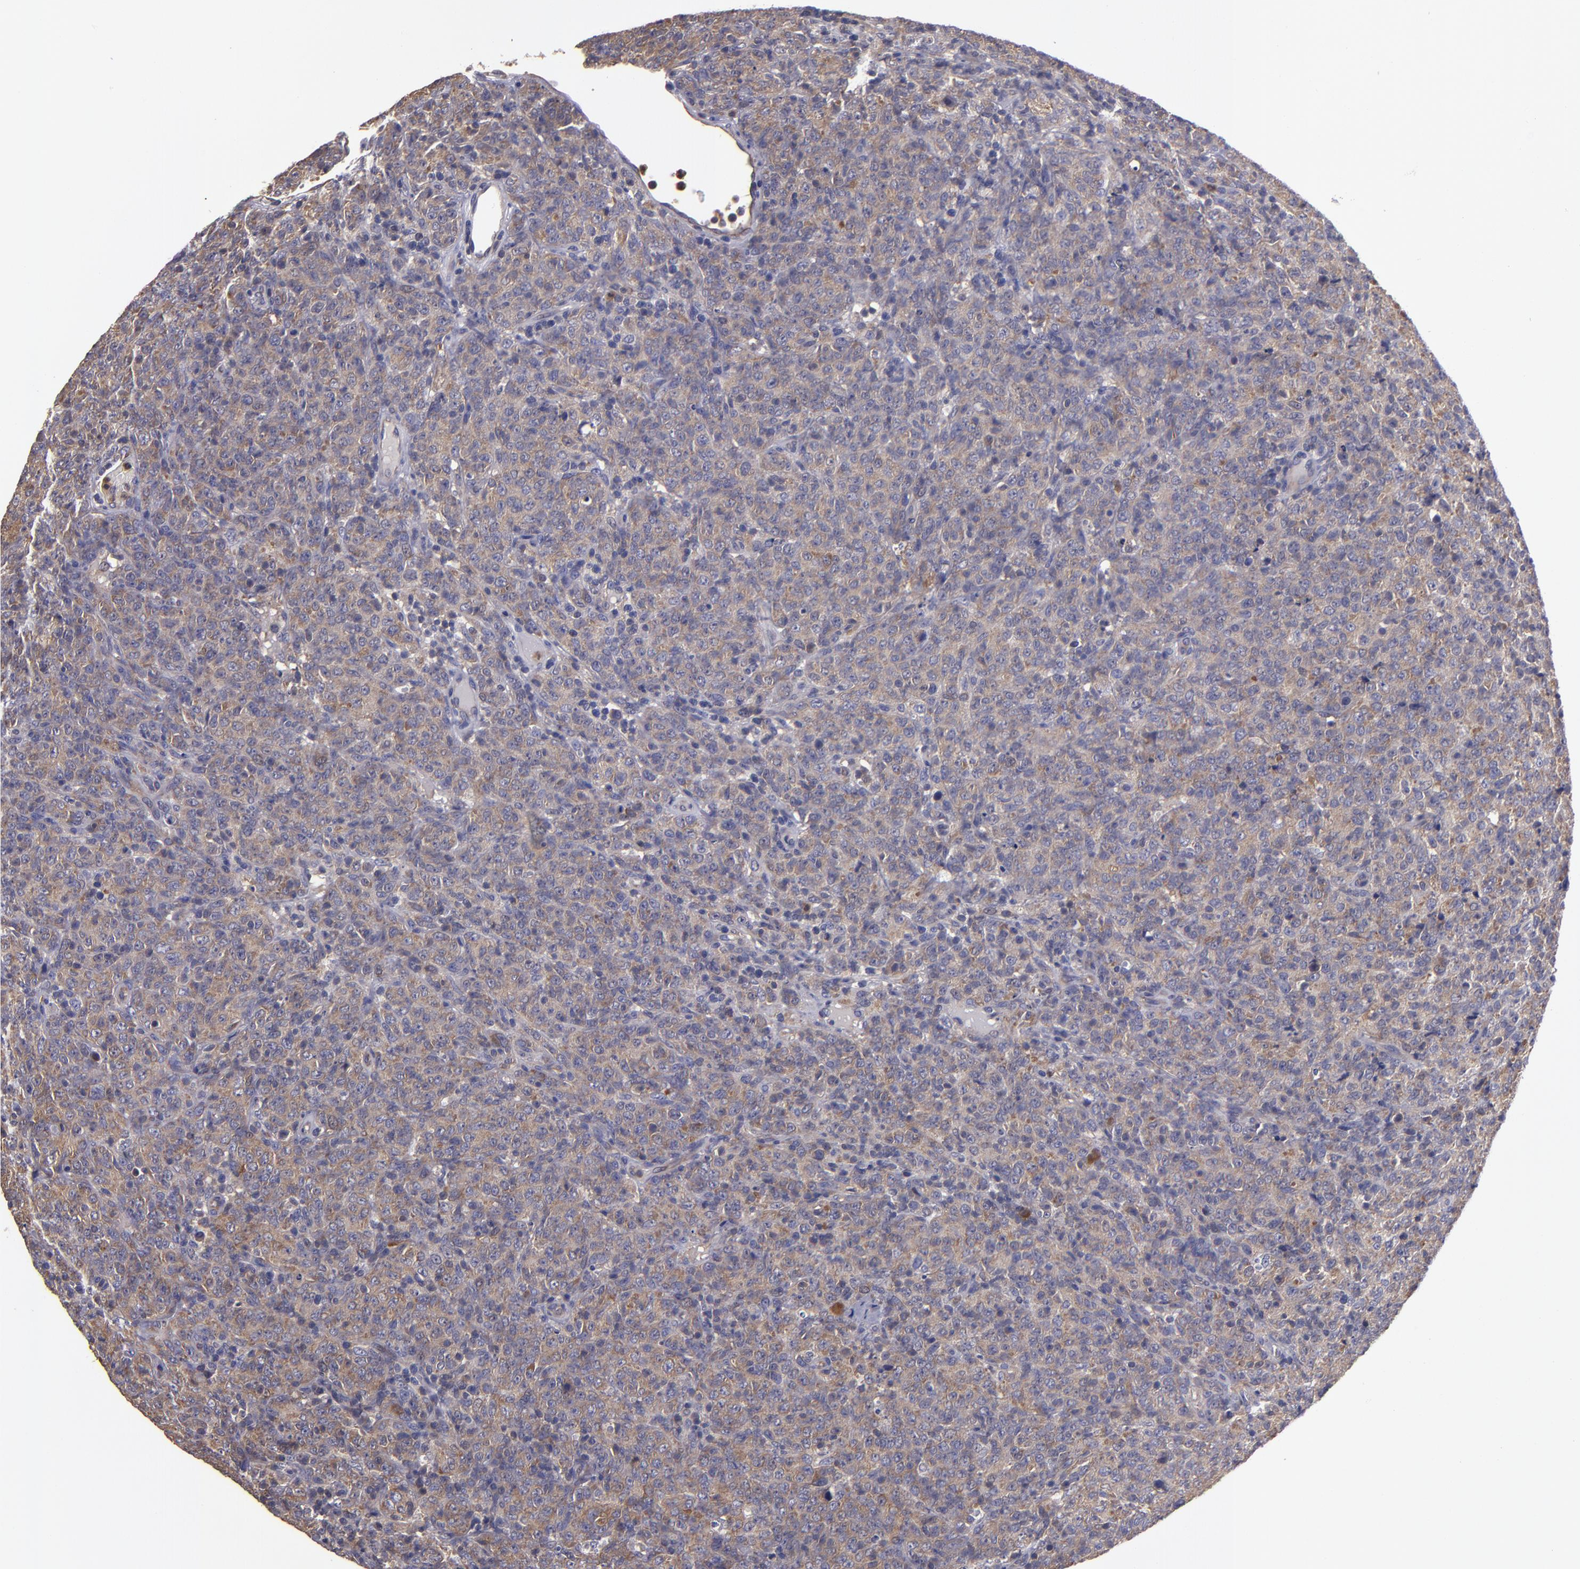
{"staining": {"intensity": "weak", "quantity": "25%-75%", "location": "cytoplasmic/membranous"}, "tissue": "lymphoma", "cell_type": "Tumor cells", "image_type": "cancer", "snomed": [{"axis": "morphology", "description": "Malignant lymphoma, non-Hodgkin's type, High grade"}, {"axis": "topography", "description": "Tonsil"}], "caption": "Tumor cells reveal weak cytoplasmic/membranous positivity in about 25%-75% of cells in lymphoma.", "gene": "CARS1", "patient": {"sex": "female", "age": 36}}